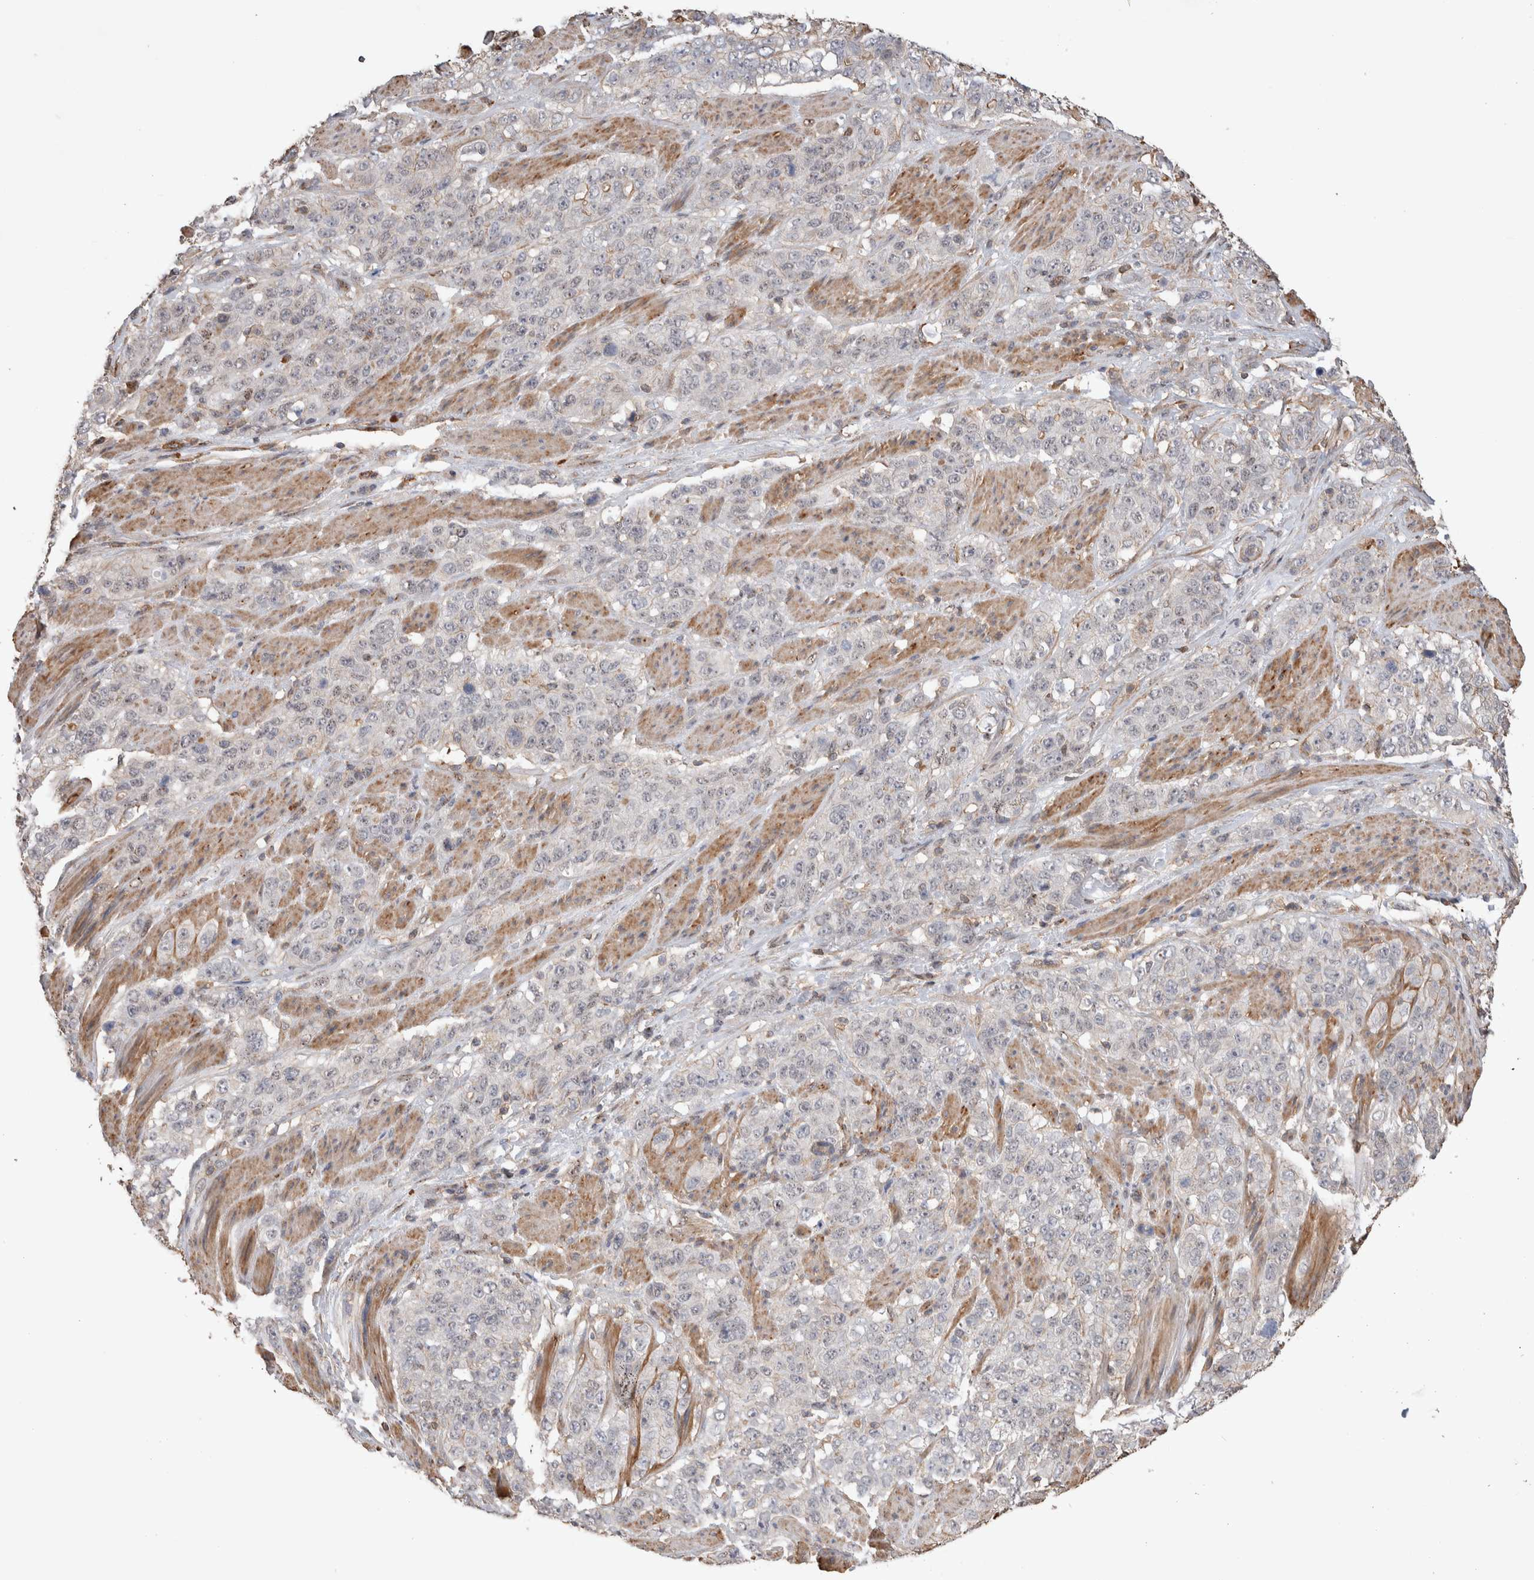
{"staining": {"intensity": "negative", "quantity": "none", "location": "none"}, "tissue": "stomach cancer", "cell_type": "Tumor cells", "image_type": "cancer", "snomed": [{"axis": "morphology", "description": "Adenocarcinoma, NOS"}, {"axis": "topography", "description": "Stomach"}], "caption": "DAB immunohistochemical staining of adenocarcinoma (stomach) displays no significant staining in tumor cells. (DAB immunohistochemistry with hematoxylin counter stain).", "gene": "ZNF704", "patient": {"sex": "male", "age": 48}}